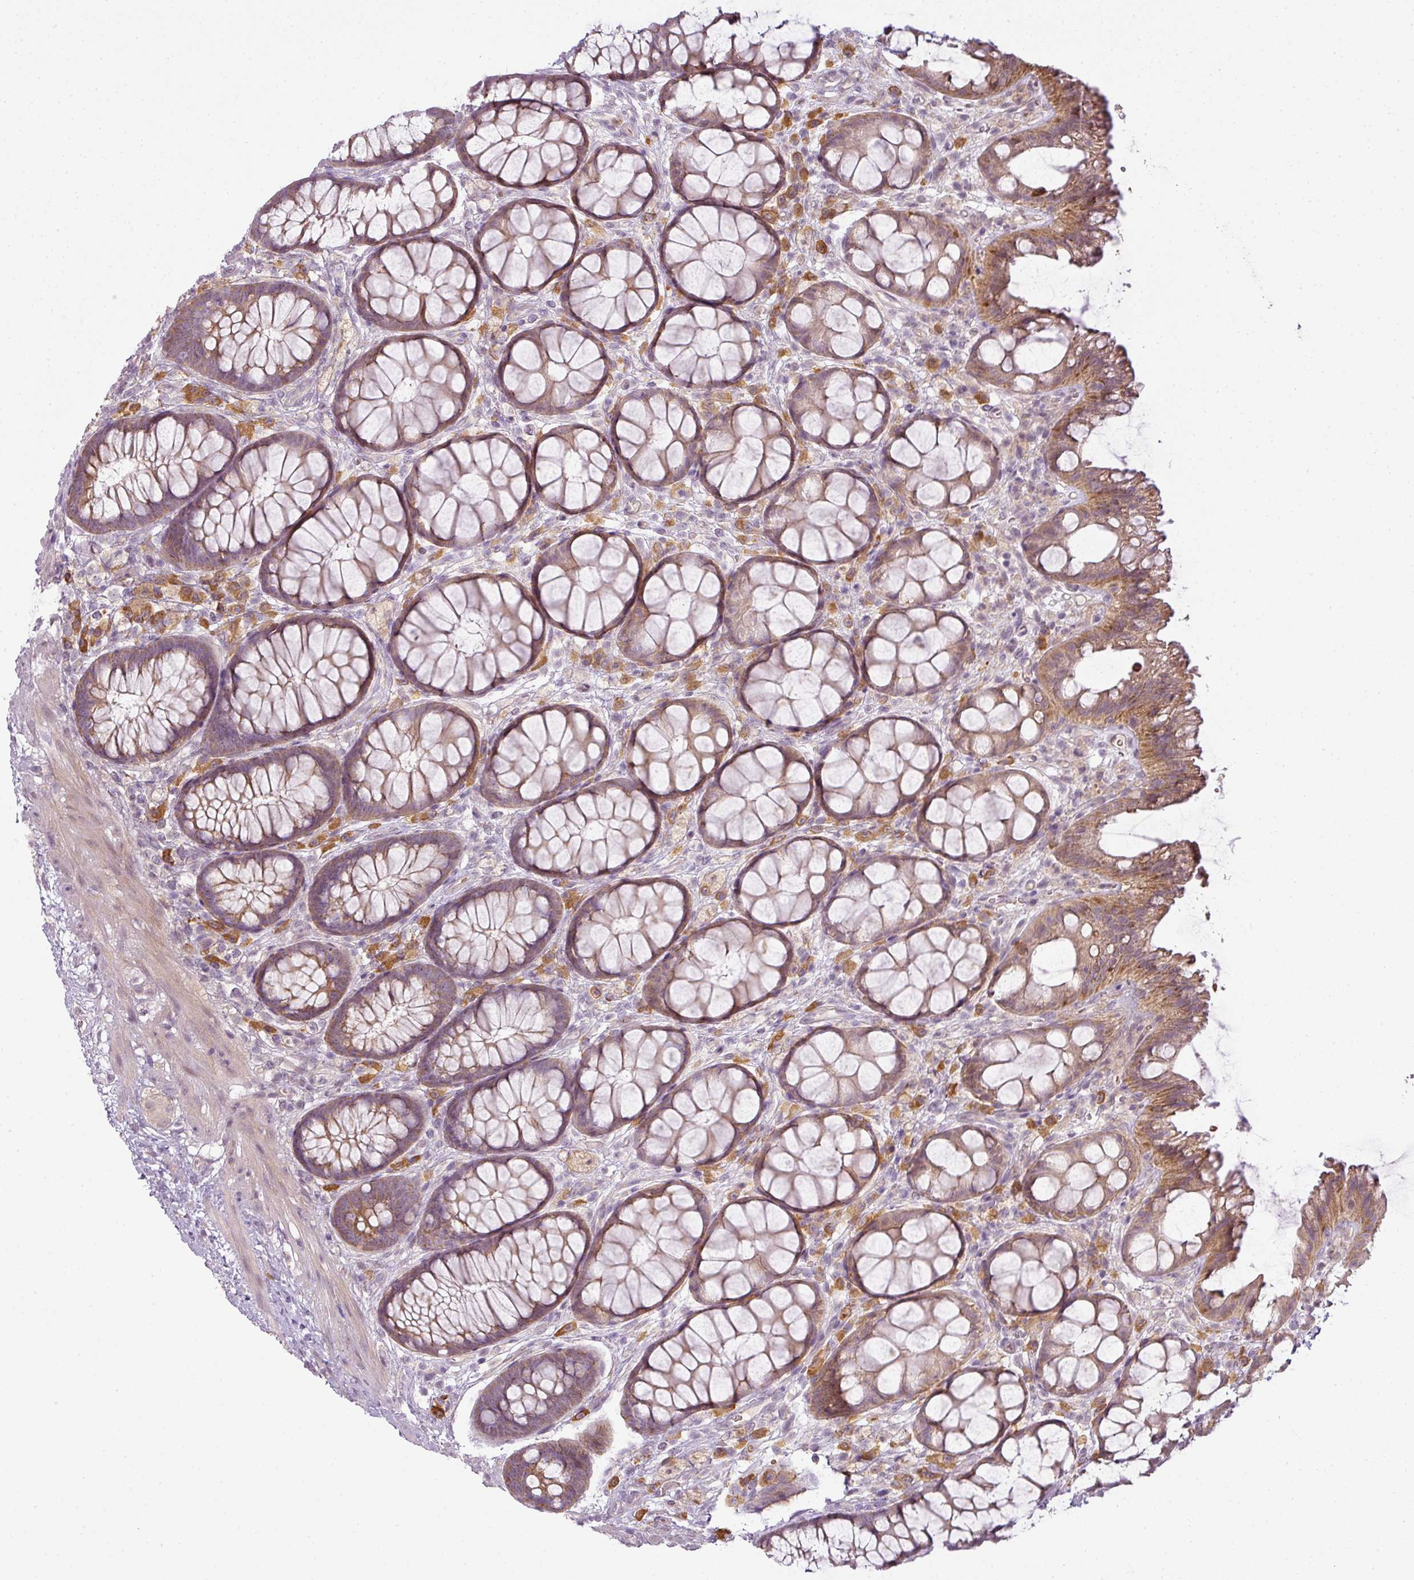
{"staining": {"intensity": "moderate", "quantity": ">75%", "location": "cytoplasmic/membranous"}, "tissue": "rectum", "cell_type": "Glandular cells", "image_type": "normal", "snomed": [{"axis": "morphology", "description": "Normal tissue, NOS"}, {"axis": "topography", "description": "Rectum"}], "caption": "Rectum stained with a brown dye exhibits moderate cytoplasmic/membranous positive expression in approximately >75% of glandular cells.", "gene": "LY75", "patient": {"sex": "female", "age": 67}}